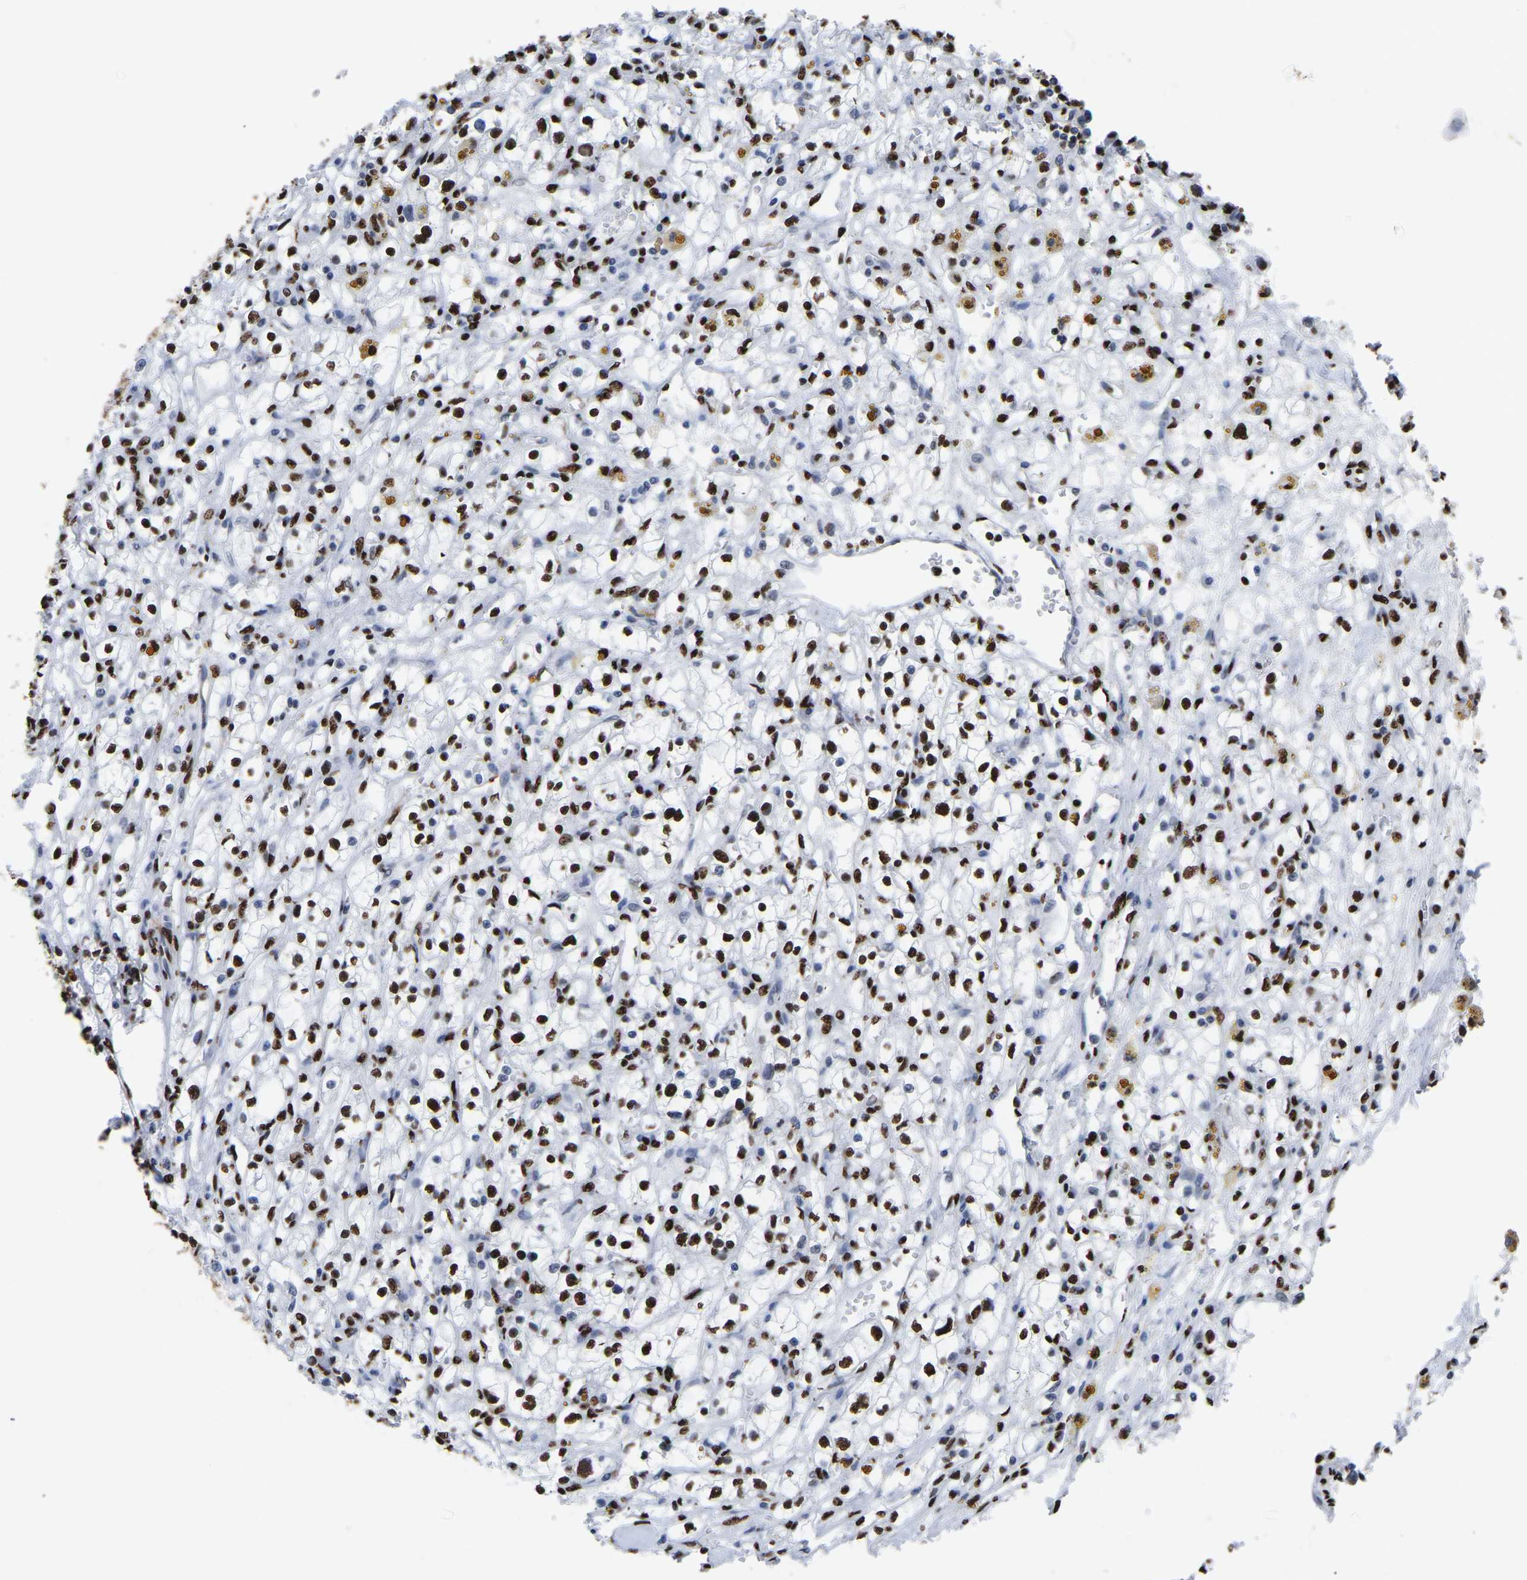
{"staining": {"intensity": "strong", "quantity": ">75%", "location": "nuclear"}, "tissue": "renal cancer", "cell_type": "Tumor cells", "image_type": "cancer", "snomed": [{"axis": "morphology", "description": "Adenocarcinoma, NOS"}, {"axis": "topography", "description": "Kidney"}], "caption": "Immunohistochemistry staining of renal cancer (adenocarcinoma), which displays high levels of strong nuclear staining in about >75% of tumor cells indicating strong nuclear protein staining. The staining was performed using DAB (brown) for protein detection and nuclei were counterstained in hematoxylin (blue).", "gene": "RBL2", "patient": {"sex": "male", "age": 56}}